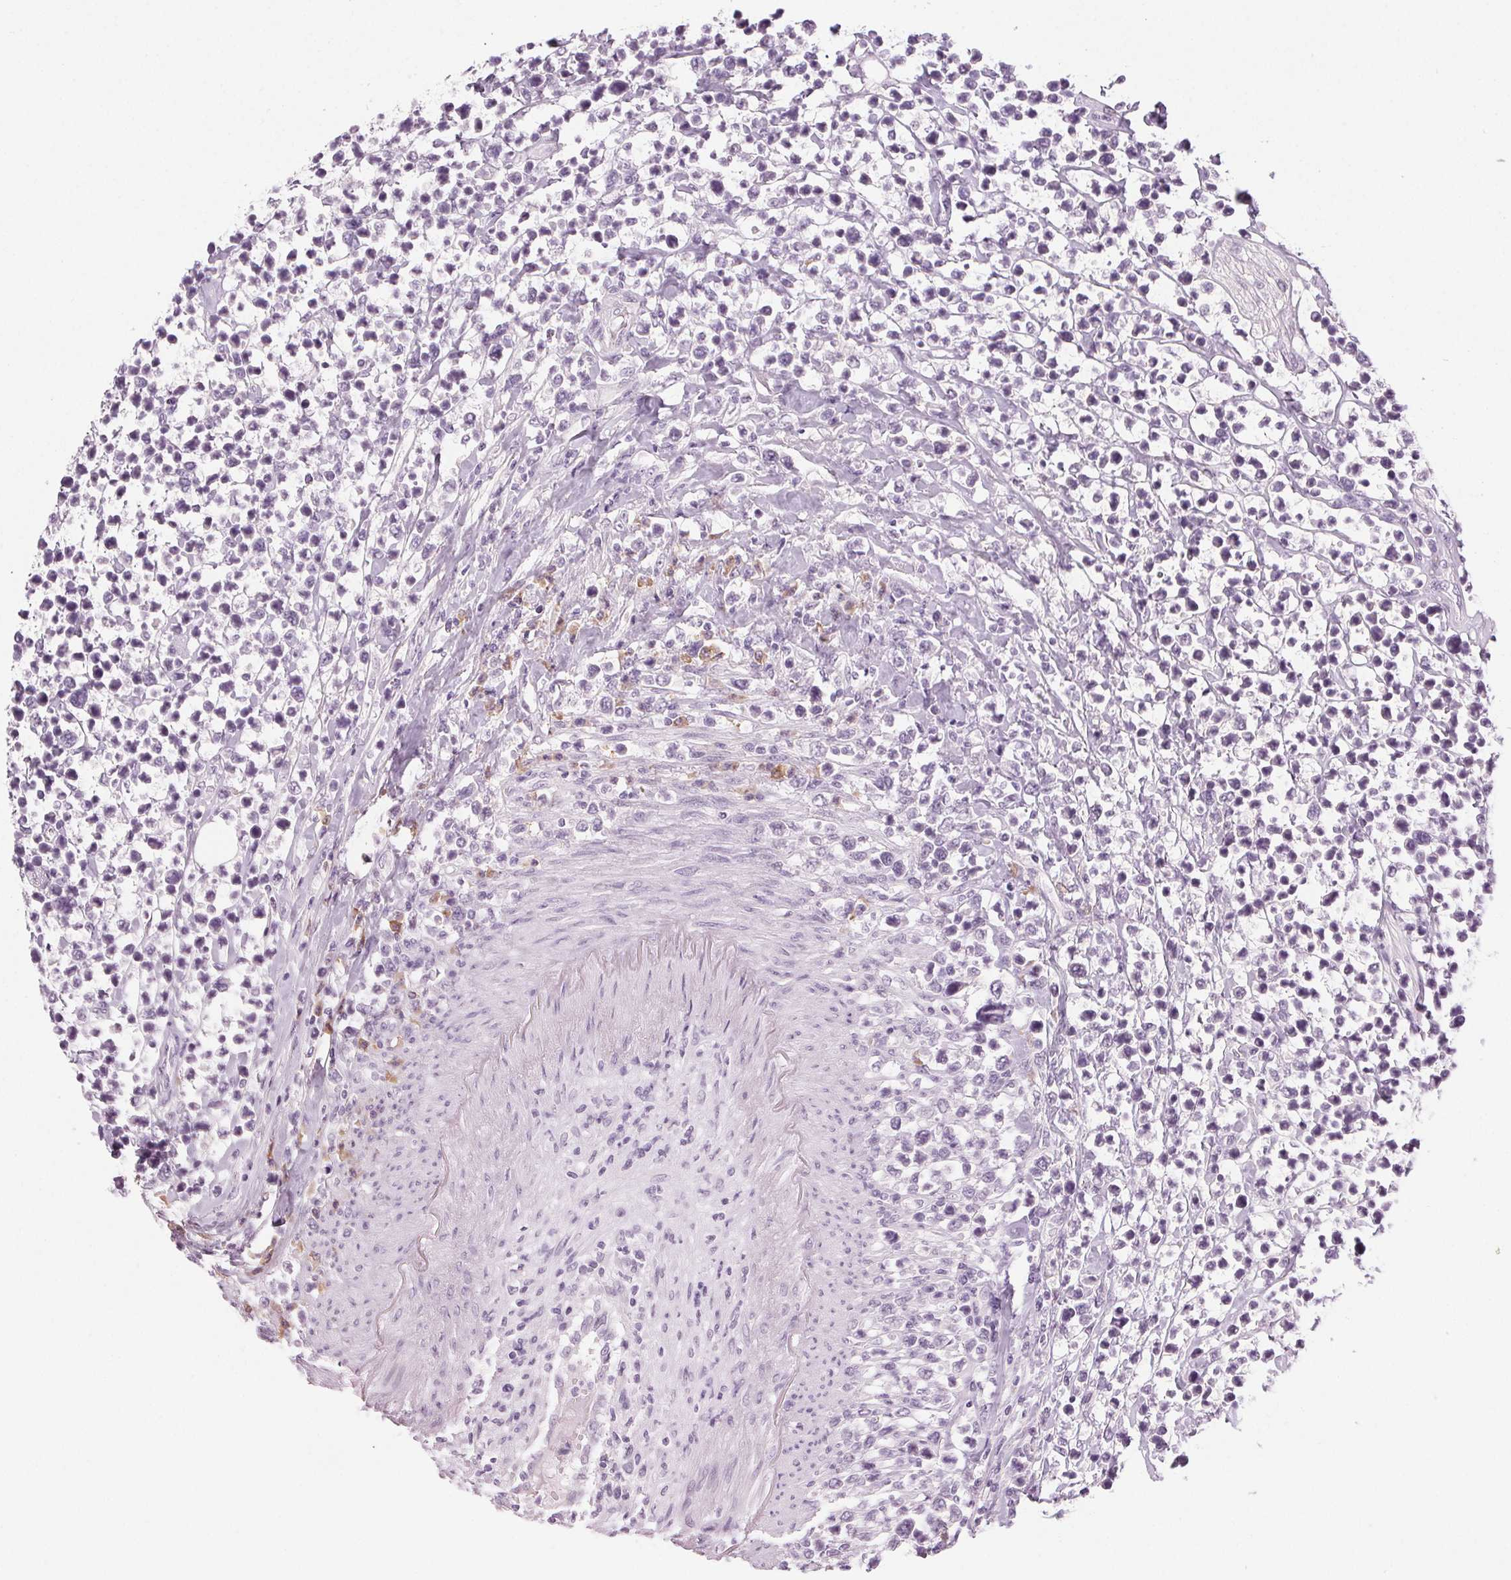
{"staining": {"intensity": "negative", "quantity": "none", "location": "none"}, "tissue": "lymphoma", "cell_type": "Tumor cells", "image_type": "cancer", "snomed": [{"axis": "morphology", "description": "Malignant lymphoma, non-Hodgkin's type, High grade"}, {"axis": "topography", "description": "Soft tissue"}], "caption": "Immunohistochemistry micrograph of neoplastic tissue: human high-grade malignant lymphoma, non-Hodgkin's type stained with DAB demonstrates no significant protein expression in tumor cells.", "gene": "HSF5", "patient": {"sex": "female", "age": 56}}